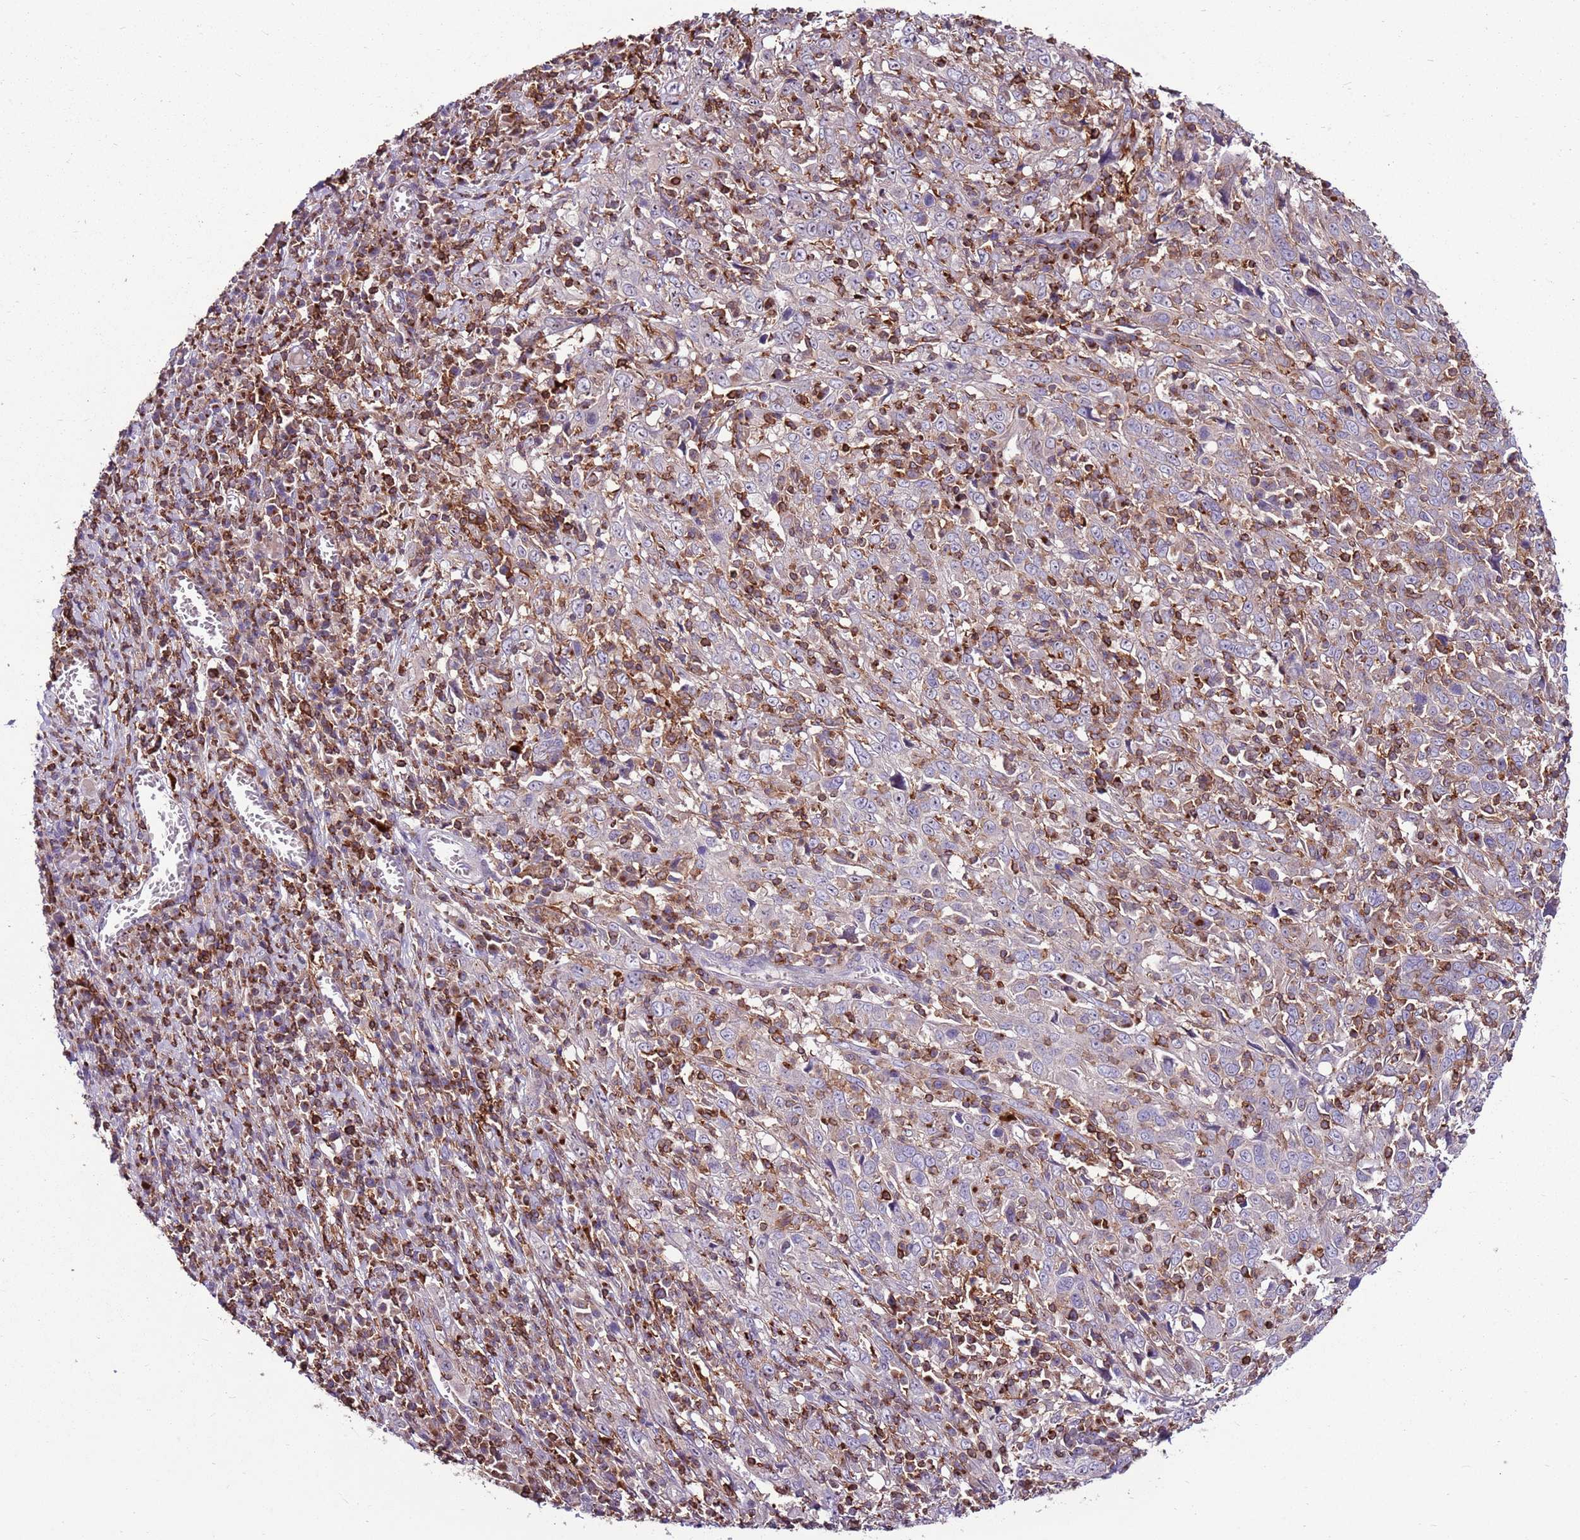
{"staining": {"intensity": "negative", "quantity": "none", "location": "none"}, "tissue": "cervical cancer", "cell_type": "Tumor cells", "image_type": "cancer", "snomed": [{"axis": "morphology", "description": "Squamous cell carcinoma, NOS"}, {"axis": "topography", "description": "Cervix"}], "caption": "Protein analysis of cervical cancer (squamous cell carcinoma) demonstrates no significant expression in tumor cells.", "gene": "ZSWIM1", "patient": {"sex": "female", "age": 46}}